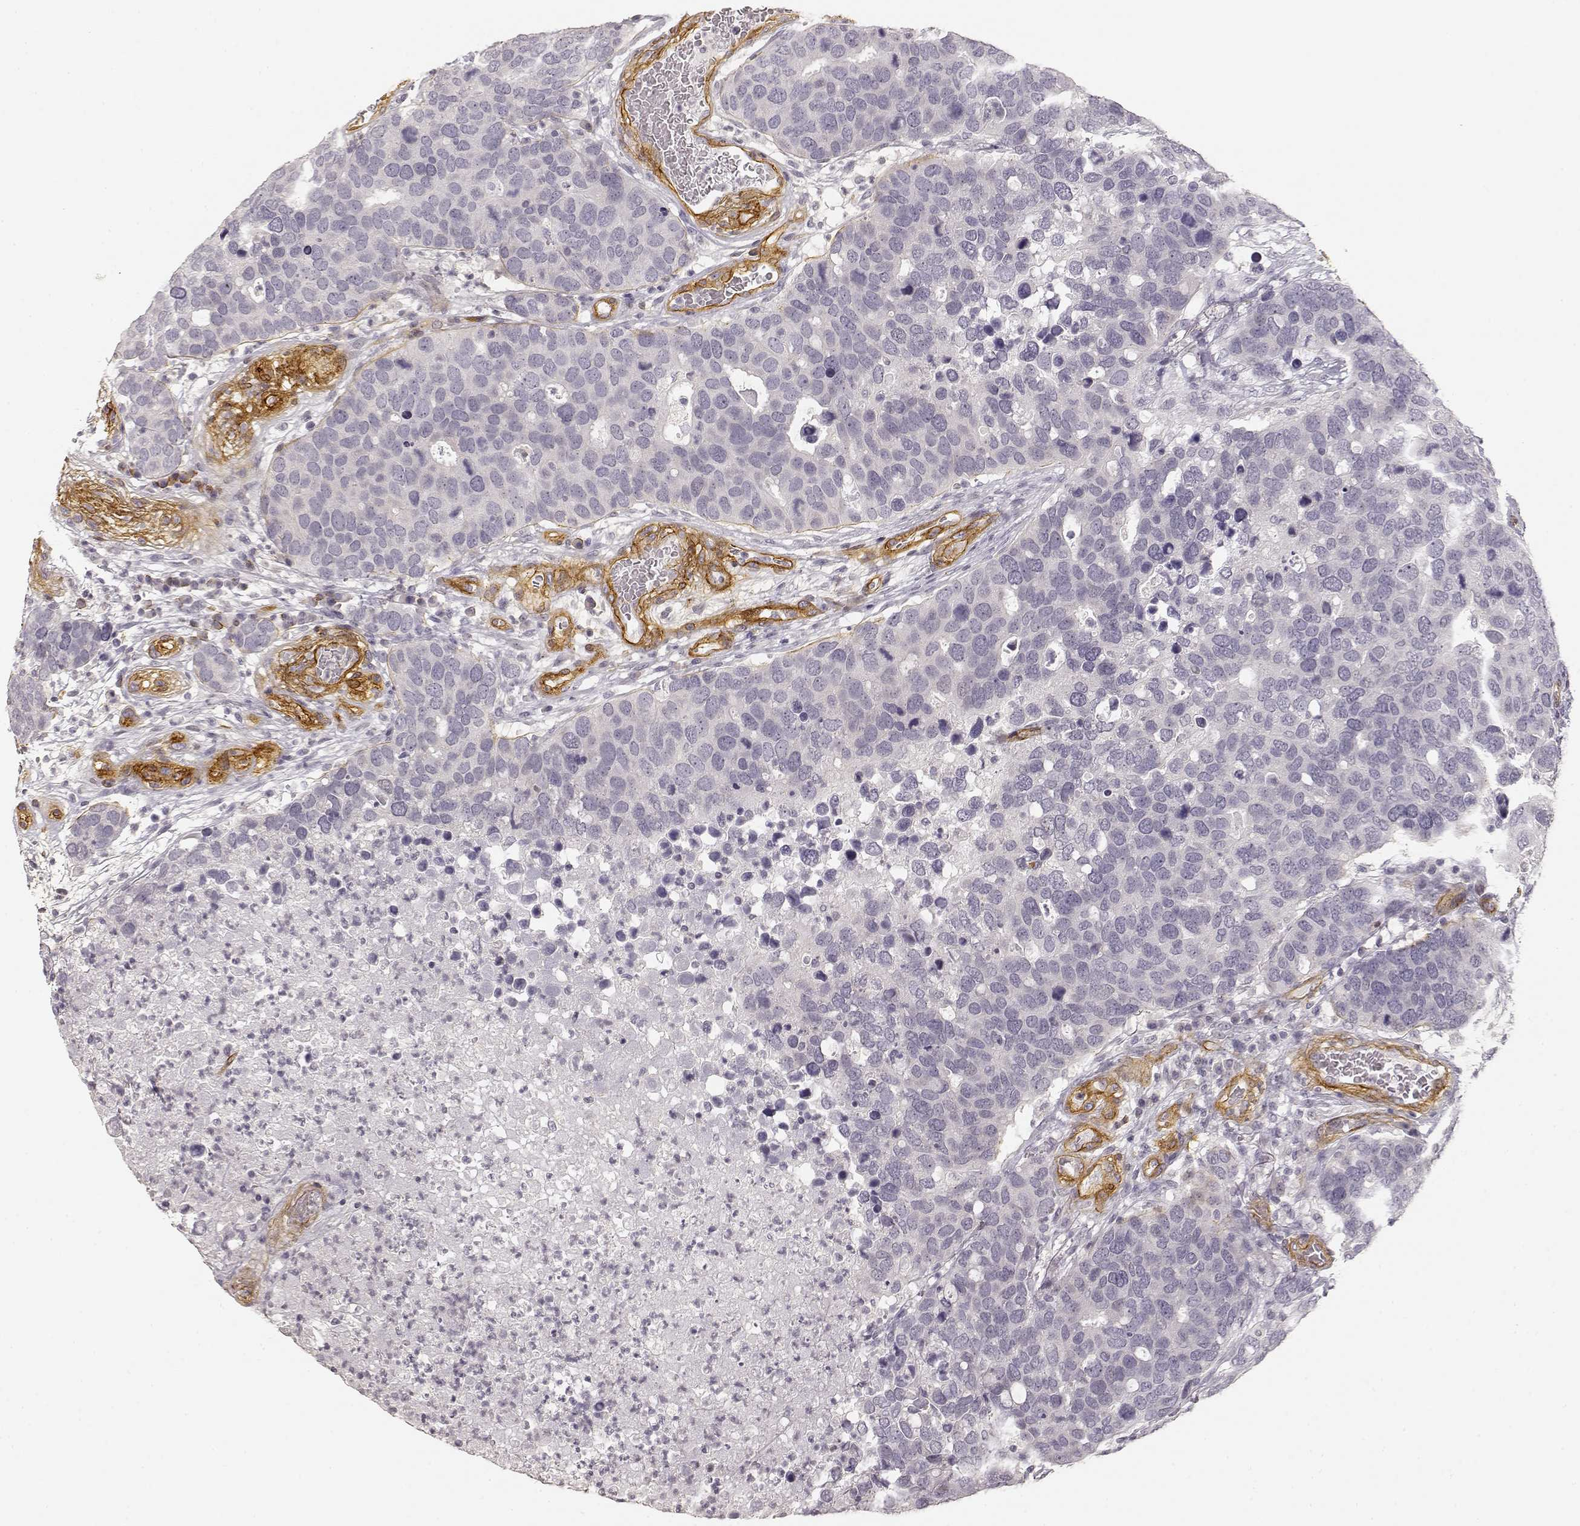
{"staining": {"intensity": "negative", "quantity": "none", "location": "none"}, "tissue": "breast cancer", "cell_type": "Tumor cells", "image_type": "cancer", "snomed": [{"axis": "morphology", "description": "Duct carcinoma"}, {"axis": "topography", "description": "Breast"}], "caption": "Tumor cells show no significant protein staining in intraductal carcinoma (breast).", "gene": "LAMA4", "patient": {"sex": "female", "age": 83}}